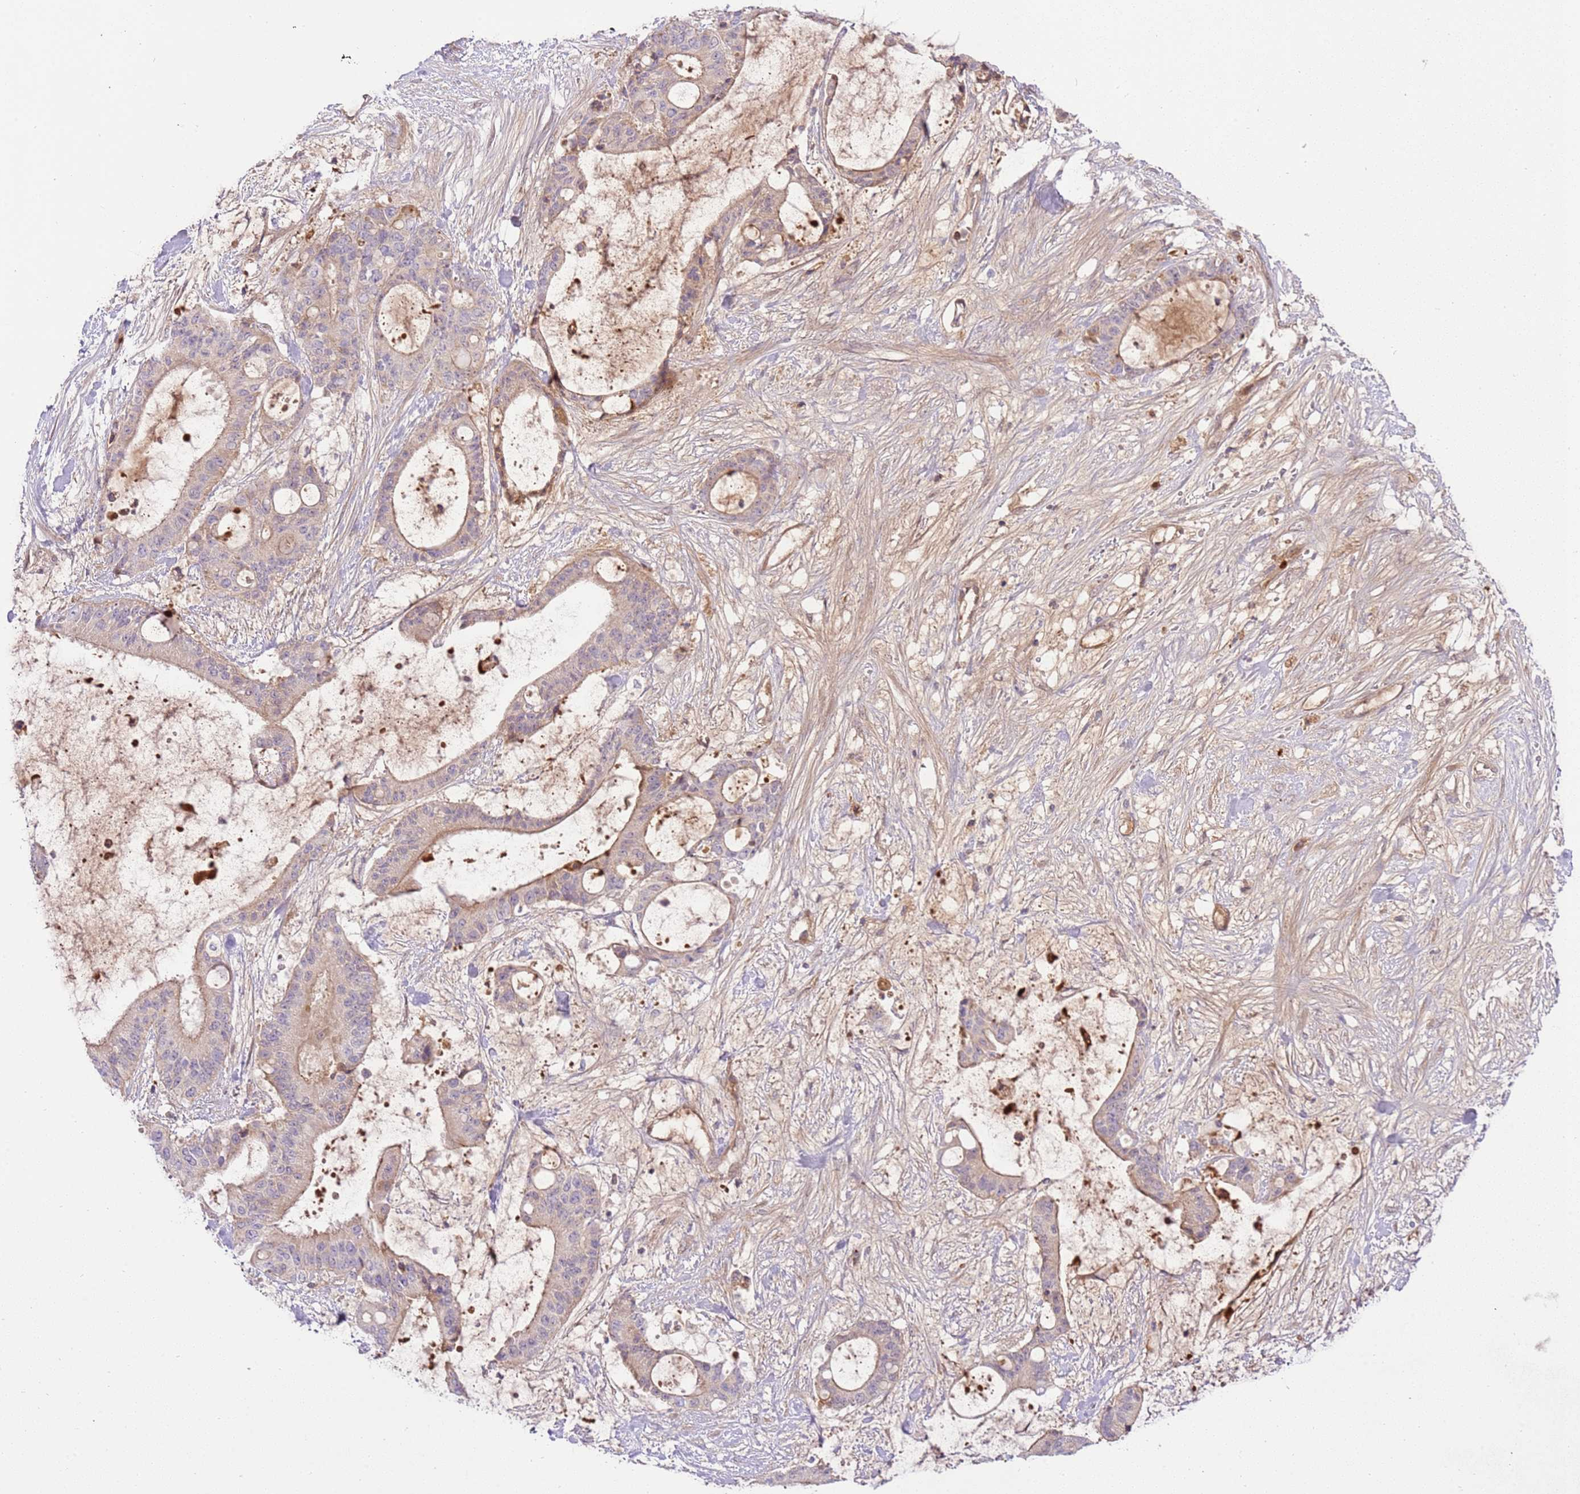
{"staining": {"intensity": "weak", "quantity": "25%-75%", "location": "cytoplasmic/membranous"}, "tissue": "liver cancer", "cell_type": "Tumor cells", "image_type": "cancer", "snomed": [{"axis": "morphology", "description": "Normal tissue, NOS"}, {"axis": "morphology", "description": "Cholangiocarcinoma"}, {"axis": "topography", "description": "Liver"}, {"axis": "topography", "description": "Peripheral nerve tissue"}], "caption": "Human cholangiocarcinoma (liver) stained with a brown dye shows weak cytoplasmic/membranous positive positivity in about 25%-75% of tumor cells.", "gene": "C8G", "patient": {"sex": "female", "age": 73}}